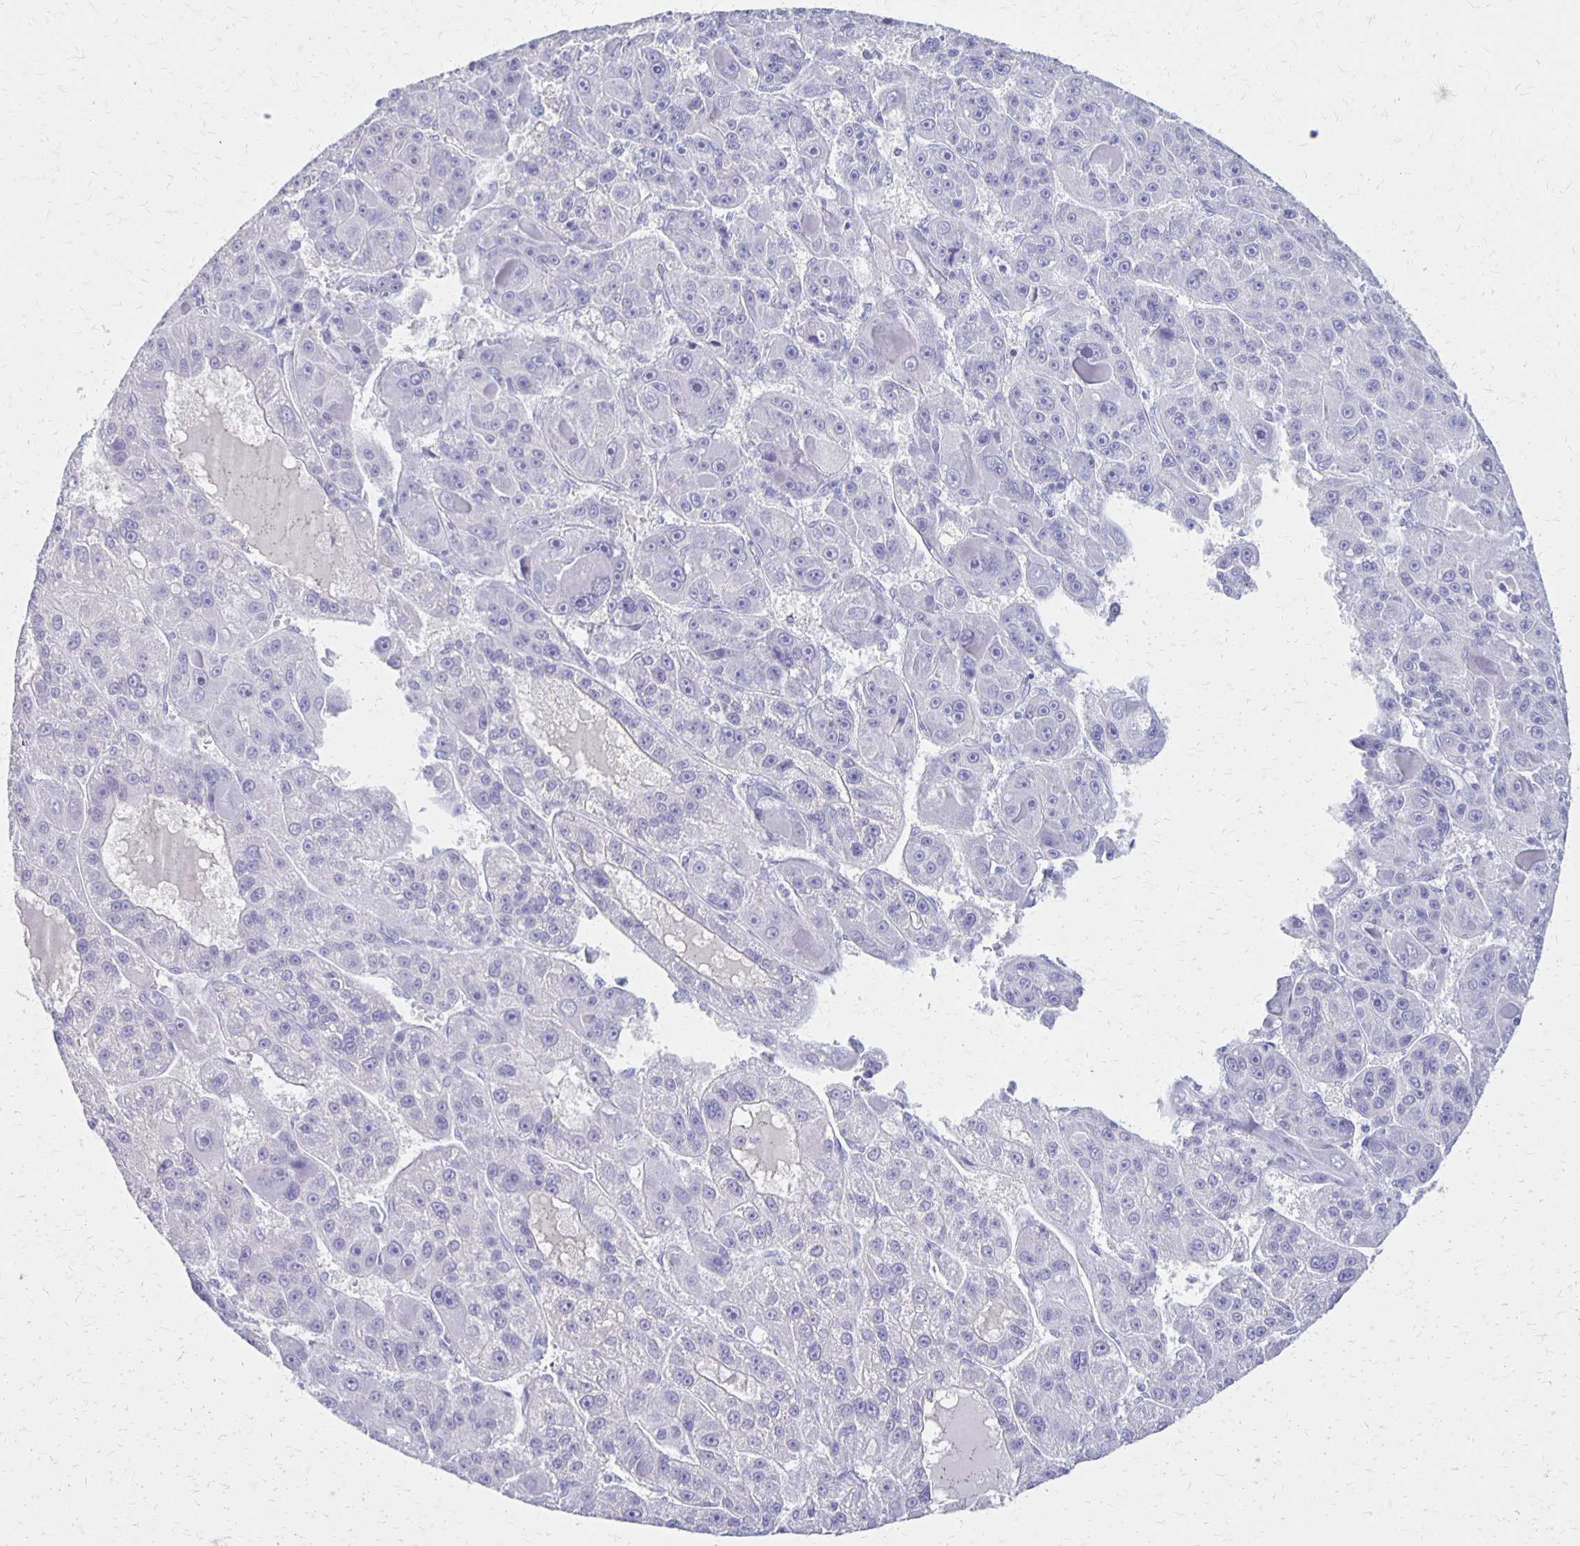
{"staining": {"intensity": "negative", "quantity": "none", "location": "none"}, "tissue": "liver cancer", "cell_type": "Tumor cells", "image_type": "cancer", "snomed": [{"axis": "morphology", "description": "Carcinoma, Hepatocellular, NOS"}, {"axis": "topography", "description": "Liver"}], "caption": "Tumor cells are negative for brown protein staining in liver hepatocellular carcinoma. Brightfield microscopy of immunohistochemistry stained with DAB (brown) and hematoxylin (blue), captured at high magnification.", "gene": "SEPTIN5", "patient": {"sex": "male", "age": 76}}